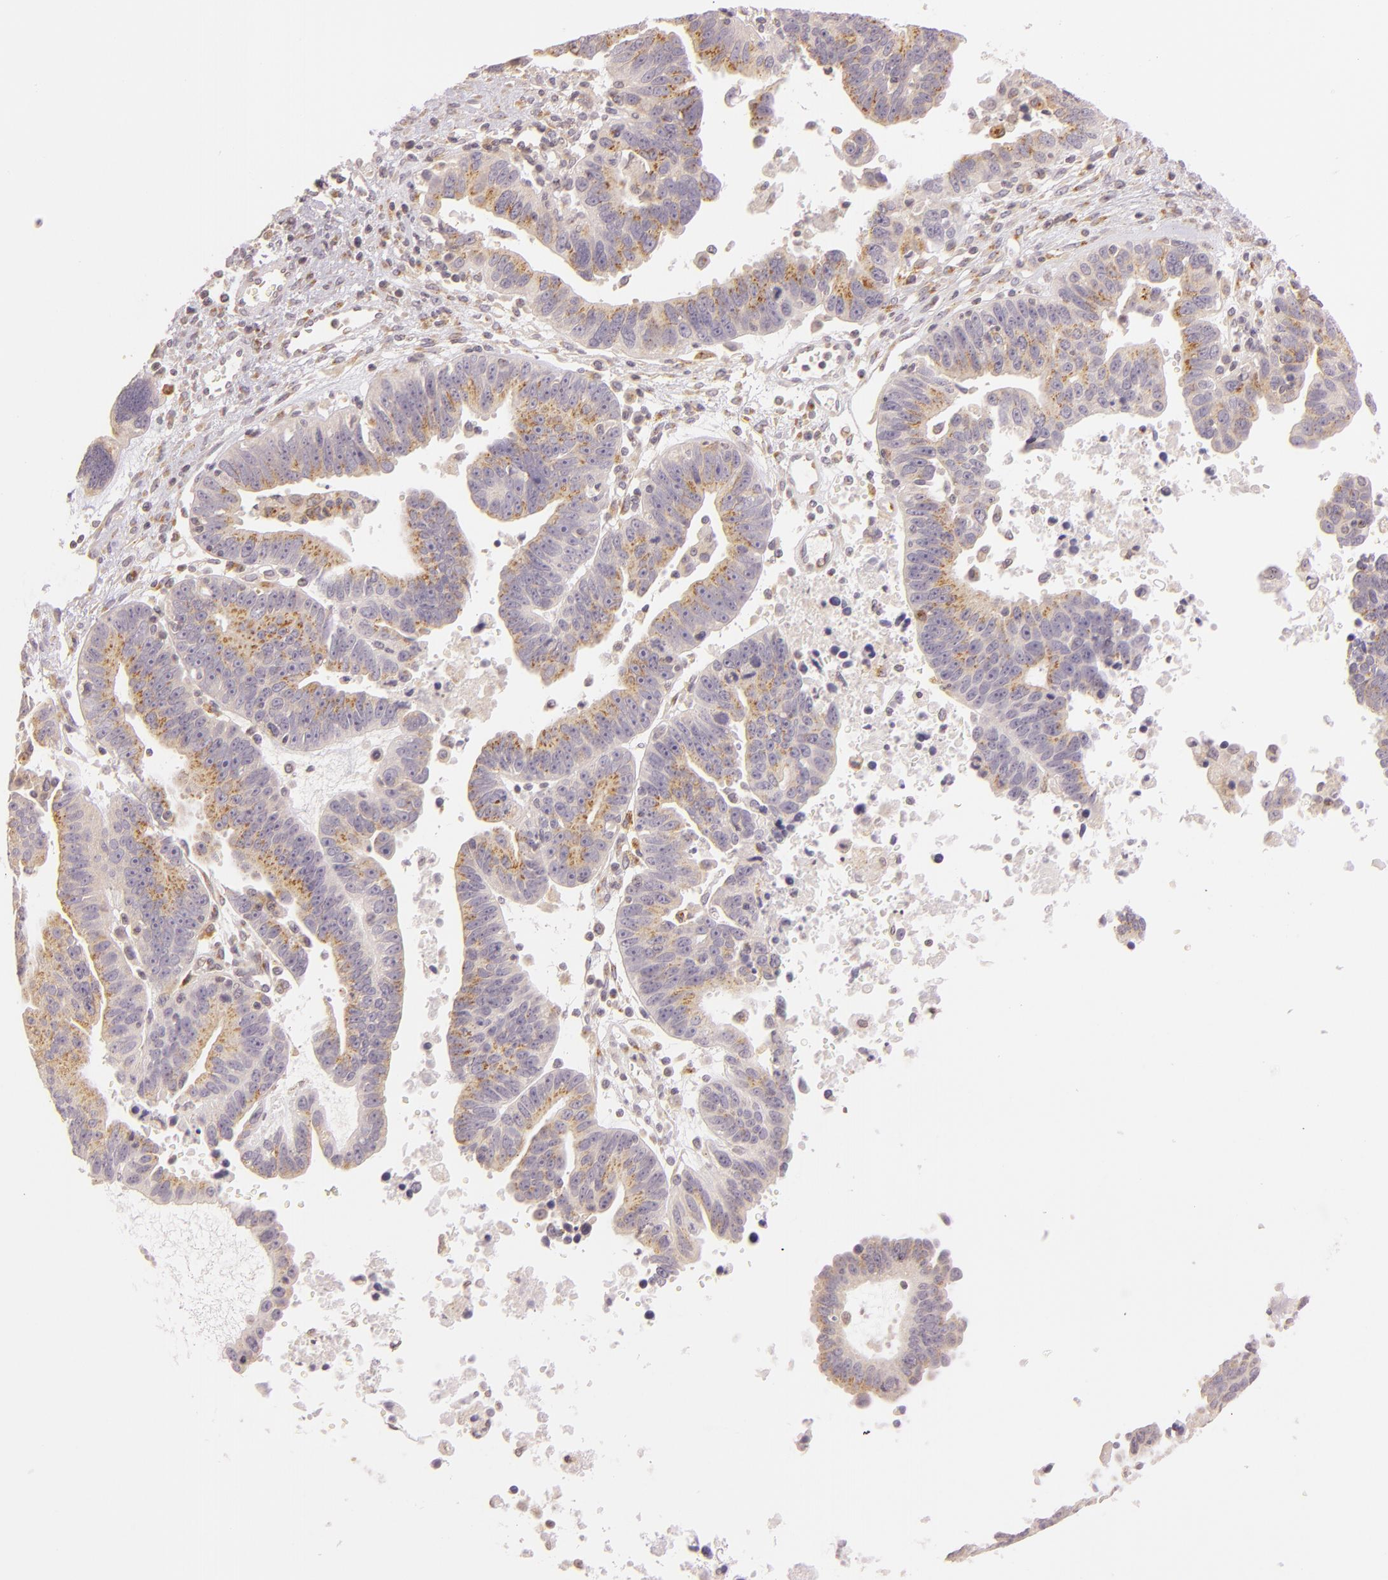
{"staining": {"intensity": "moderate", "quantity": ">75%", "location": "cytoplasmic/membranous"}, "tissue": "ovarian cancer", "cell_type": "Tumor cells", "image_type": "cancer", "snomed": [{"axis": "morphology", "description": "Carcinoma, endometroid"}, {"axis": "morphology", "description": "Cystadenocarcinoma, serous, NOS"}, {"axis": "topography", "description": "Ovary"}], "caption": "Ovarian cancer (serous cystadenocarcinoma) stained for a protein shows moderate cytoplasmic/membranous positivity in tumor cells.", "gene": "LGMN", "patient": {"sex": "female", "age": 45}}